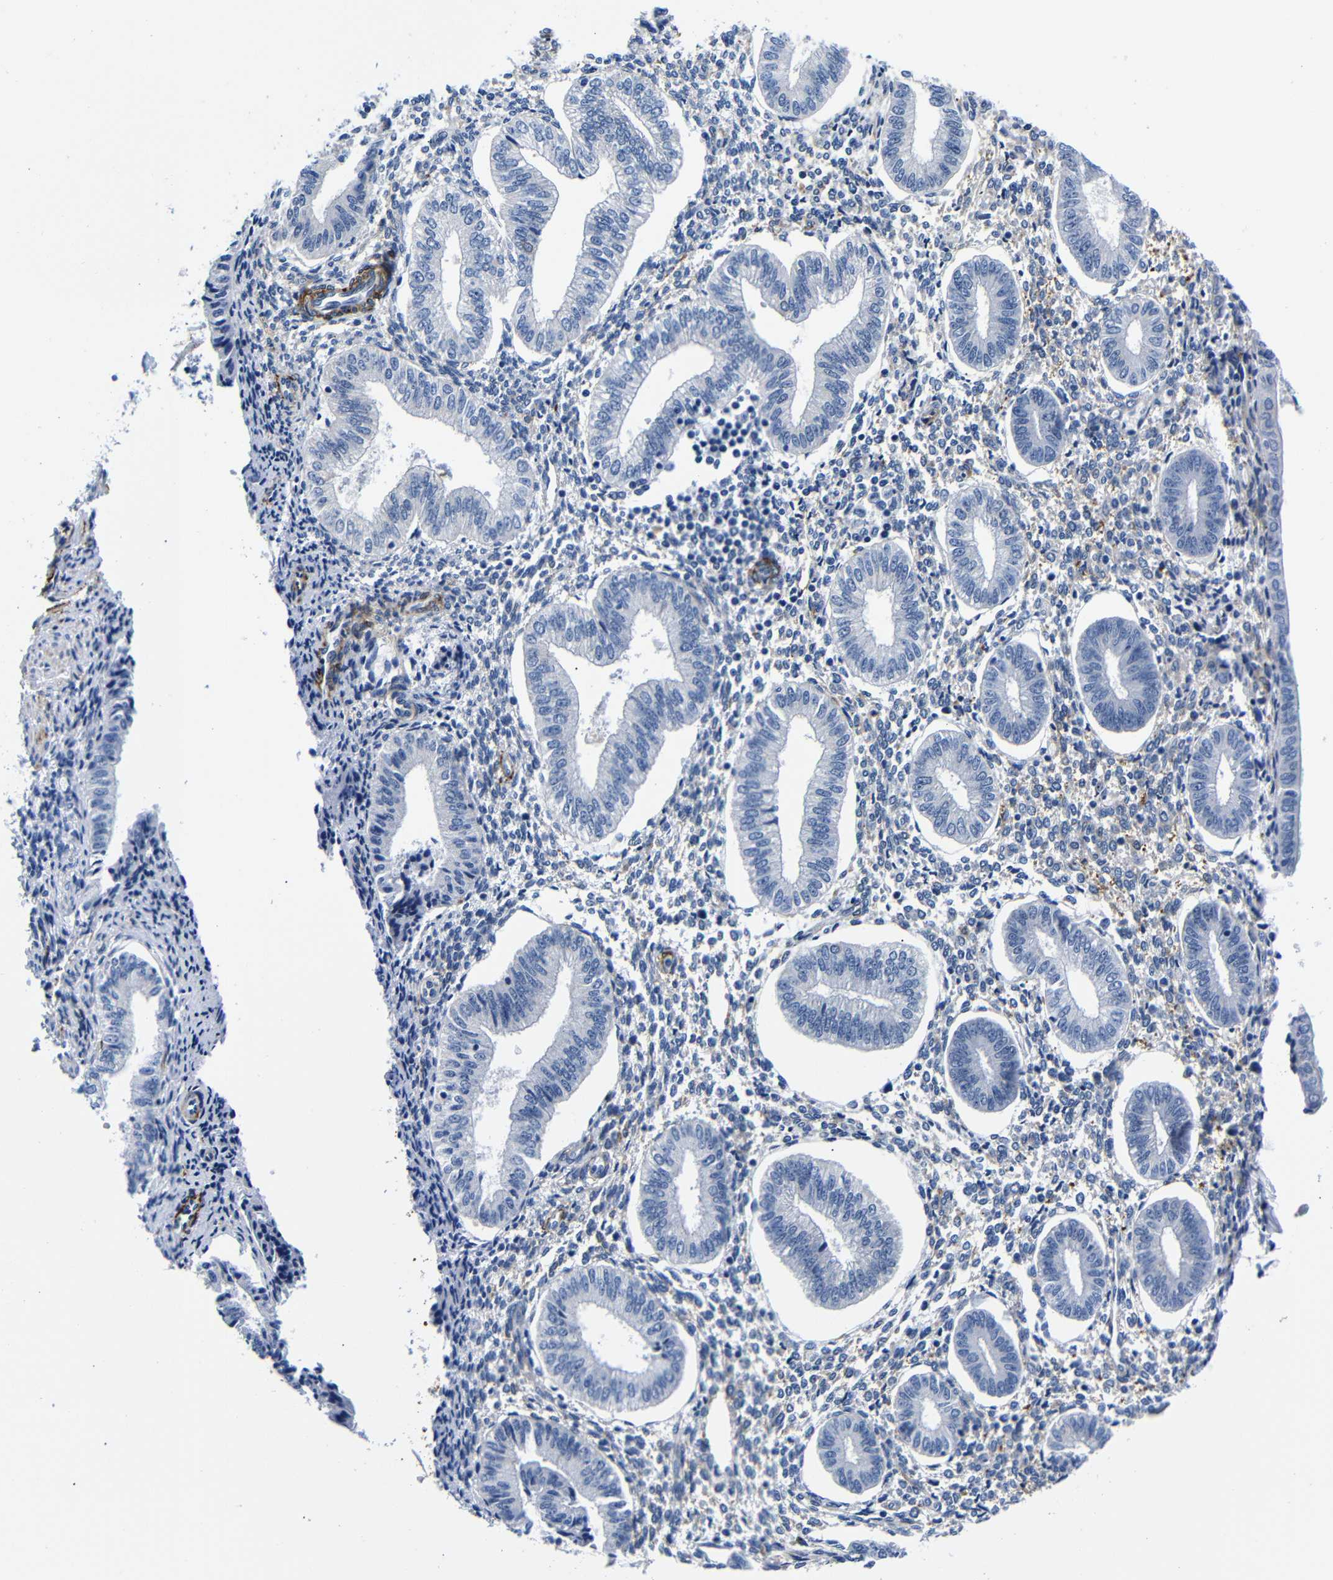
{"staining": {"intensity": "negative", "quantity": "none", "location": "none"}, "tissue": "endometrium", "cell_type": "Cells in endometrial stroma", "image_type": "normal", "snomed": [{"axis": "morphology", "description": "Normal tissue, NOS"}, {"axis": "topography", "description": "Endometrium"}], "caption": "IHC image of benign human endometrium stained for a protein (brown), which displays no staining in cells in endometrial stroma.", "gene": "LRIG1", "patient": {"sex": "female", "age": 50}}